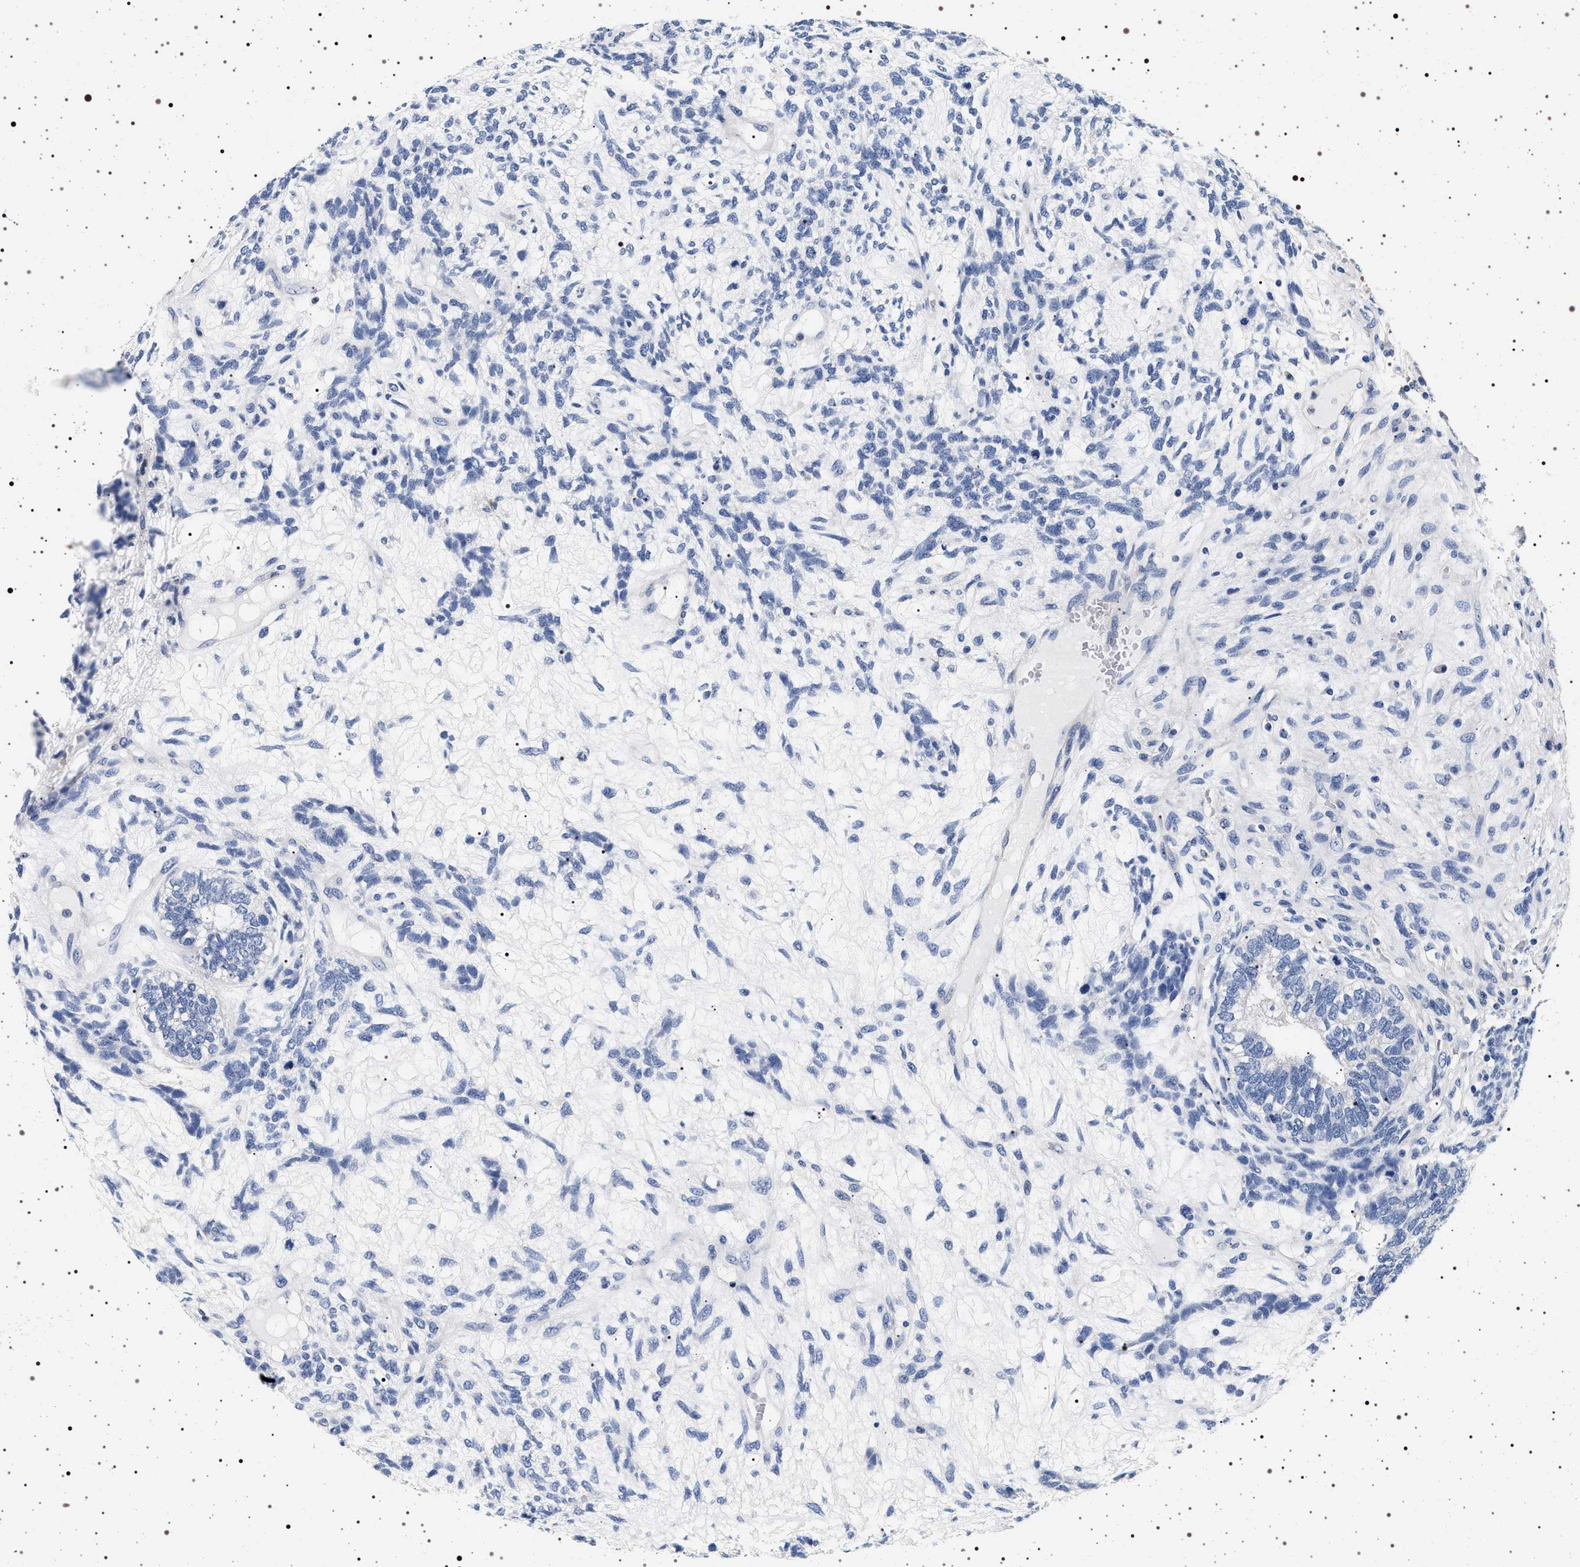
{"staining": {"intensity": "negative", "quantity": "none", "location": "none"}, "tissue": "testis cancer", "cell_type": "Tumor cells", "image_type": "cancer", "snomed": [{"axis": "morphology", "description": "Seminoma, NOS"}, {"axis": "topography", "description": "Testis"}], "caption": "This is an IHC micrograph of testis cancer. There is no expression in tumor cells.", "gene": "HSD17B1", "patient": {"sex": "male", "age": 28}}